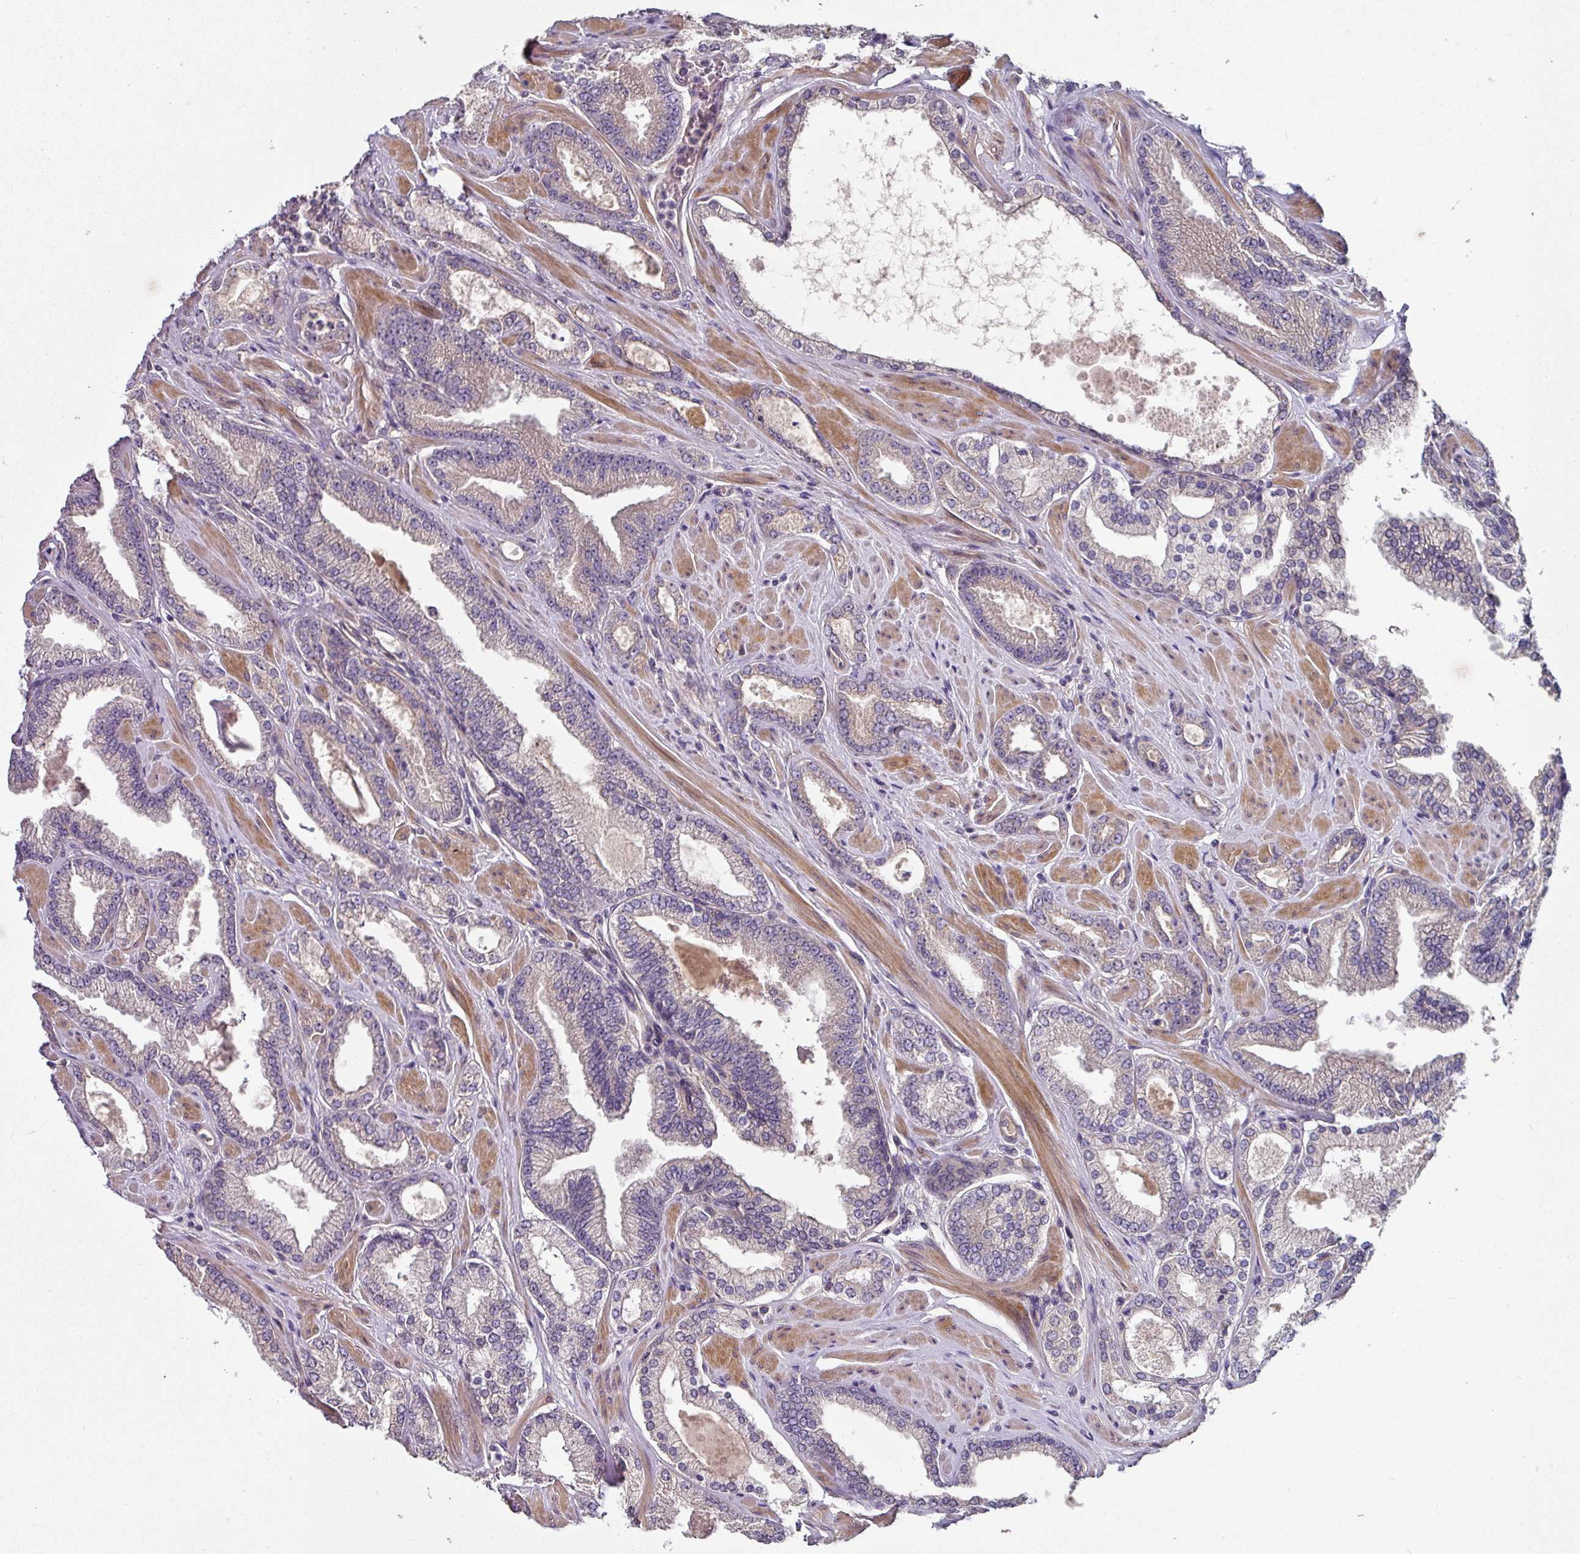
{"staining": {"intensity": "negative", "quantity": "none", "location": "none"}, "tissue": "prostate cancer", "cell_type": "Tumor cells", "image_type": "cancer", "snomed": [{"axis": "morphology", "description": "Adenocarcinoma, Low grade"}, {"axis": "topography", "description": "Prostate"}], "caption": "Immunohistochemical staining of human prostate cancer (adenocarcinoma (low-grade)) reveals no significant positivity in tumor cells.", "gene": "C4orf48", "patient": {"sex": "male", "age": 42}}